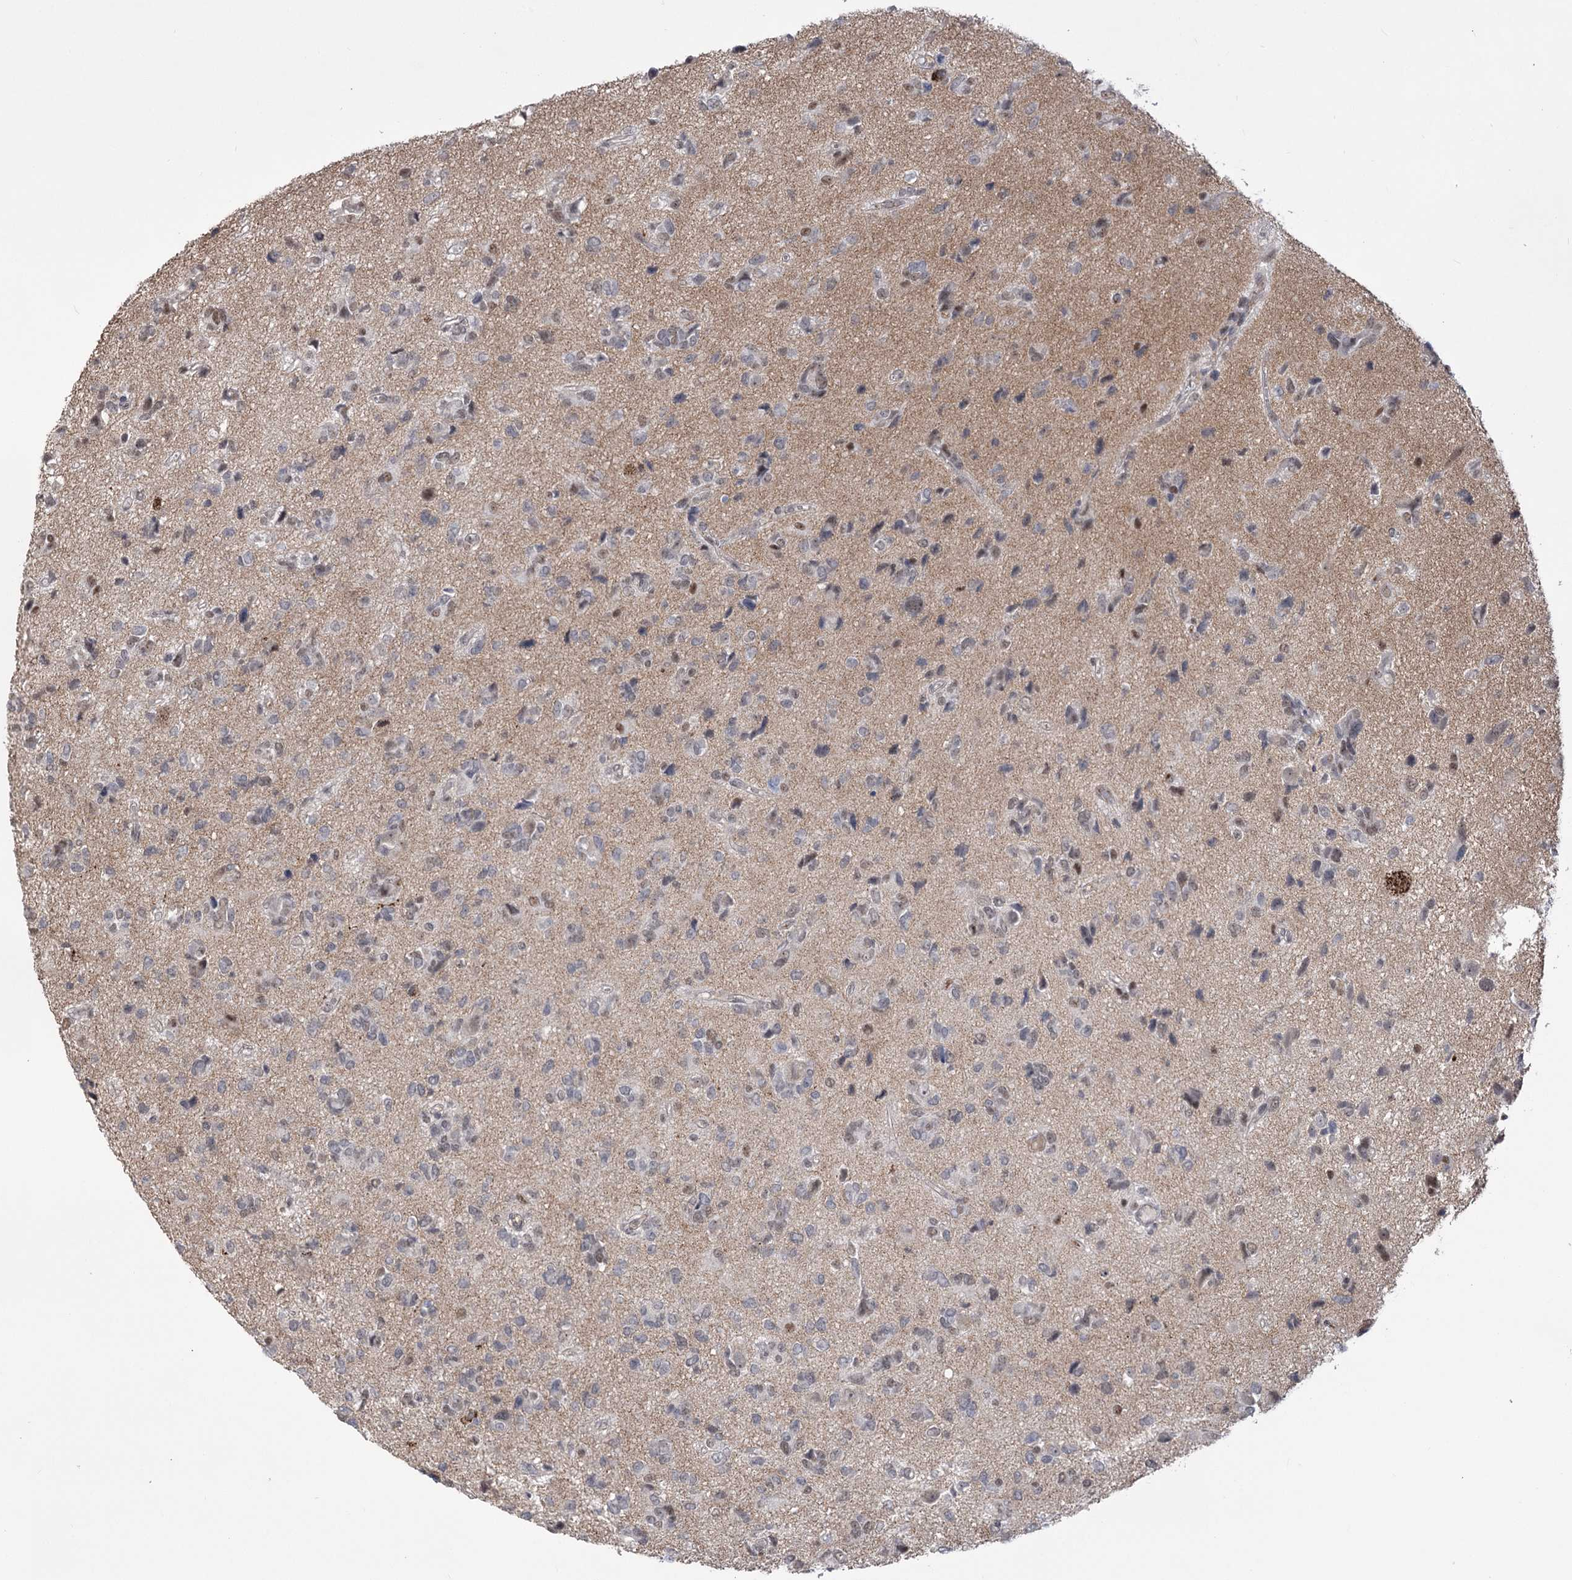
{"staining": {"intensity": "weak", "quantity": "<25%", "location": "nuclear"}, "tissue": "glioma", "cell_type": "Tumor cells", "image_type": "cancer", "snomed": [{"axis": "morphology", "description": "Glioma, malignant, High grade"}, {"axis": "topography", "description": "Brain"}], "caption": "Tumor cells show no significant expression in glioma.", "gene": "ZSCAN23", "patient": {"sex": "female", "age": 59}}